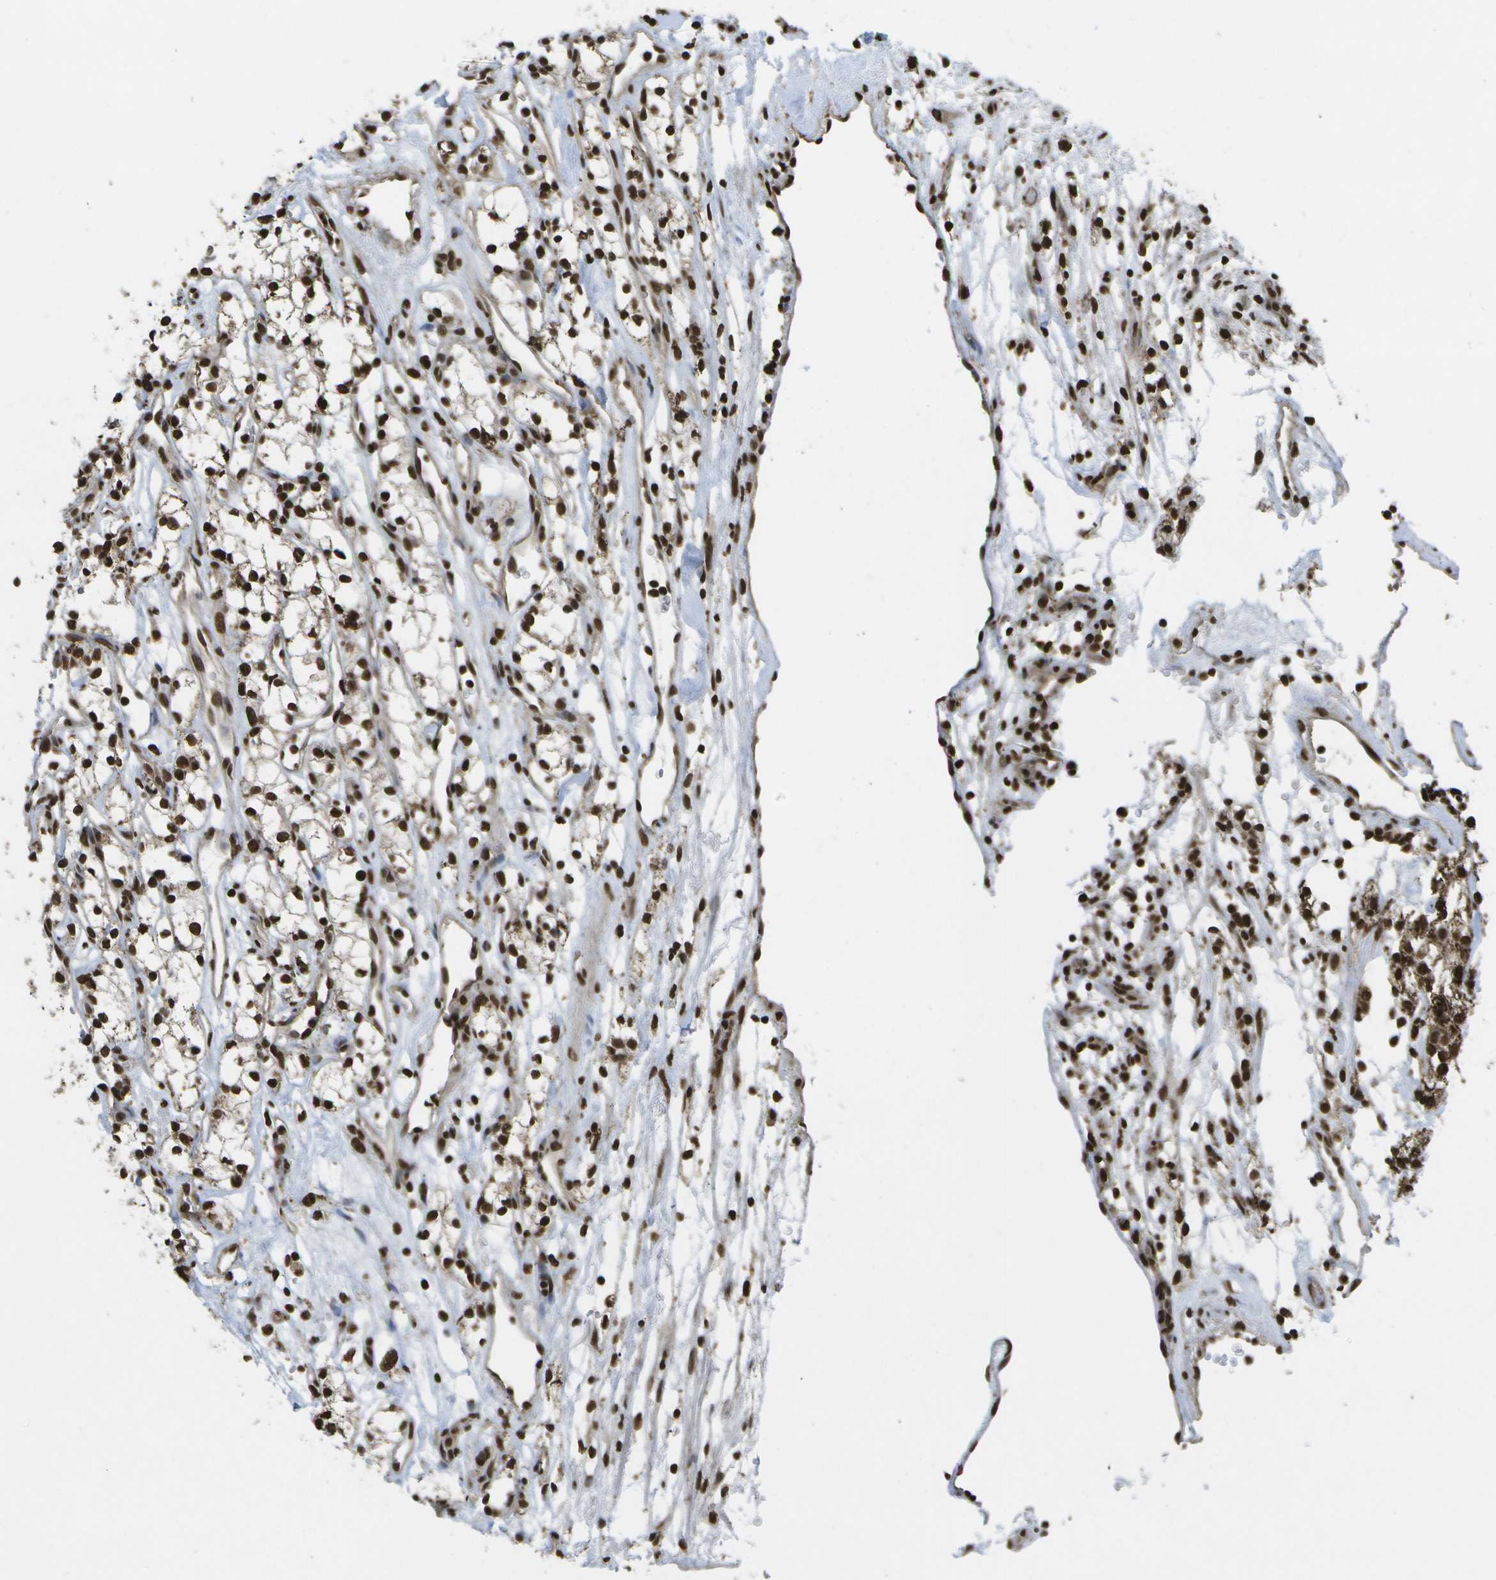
{"staining": {"intensity": "strong", "quantity": ">75%", "location": "nuclear"}, "tissue": "renal cancer", "cell_type": "Tumor cells", "image_type": "cancer", "snomed": [{"axis": "morphology", "description": "Adenocarcinoma, NOS"}, {"axis": "topography", "description": "Kidney"}], "caption": "Renal cancer (adenocarcinoma) stained for a protein displays strong nuclear positivity in tumor cells.", "gene": "SPEN", "patient": {"sex": "male", "age": 59}}